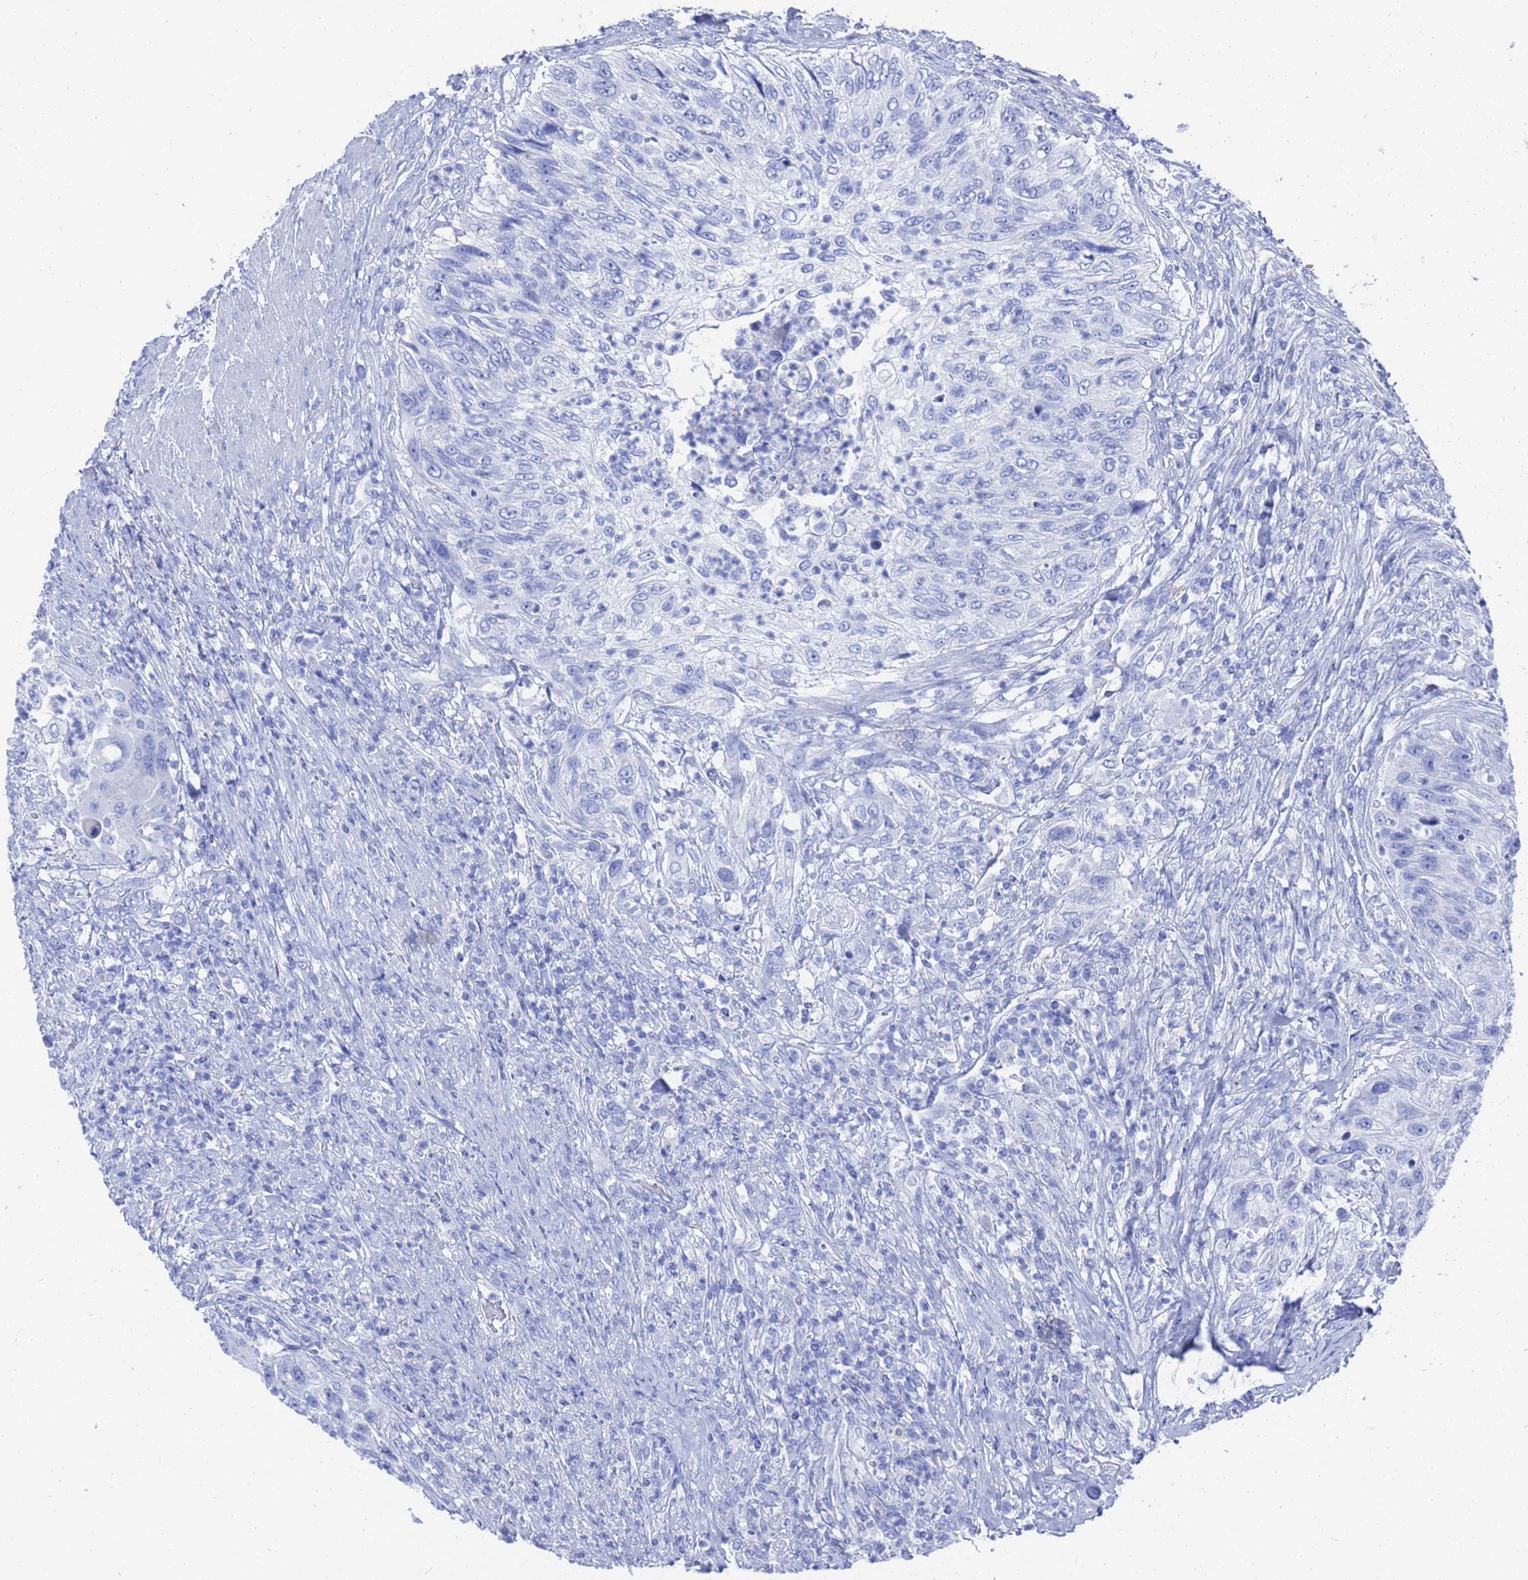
{"staining": {"intensity": "negative", "quantity": "none", "location": "none"}, "tissue": "urothelial cancer", "cell_type": "Tumor cells", "image_type": "cancer", "snomed": [{"axis": "morphology", "description": "Urothelial carcinoma, High grade"}, {"axis": "topography", "description": "Urinary bladder"}], "caption": "A high-resolution micrograph shows immunohistochemistry staining of high-grade urothelial carcinoma, which exhibits no significant expression in tumor cells.", "gene": "GGT1", "patient": {"sex": "female", "age": 60}}